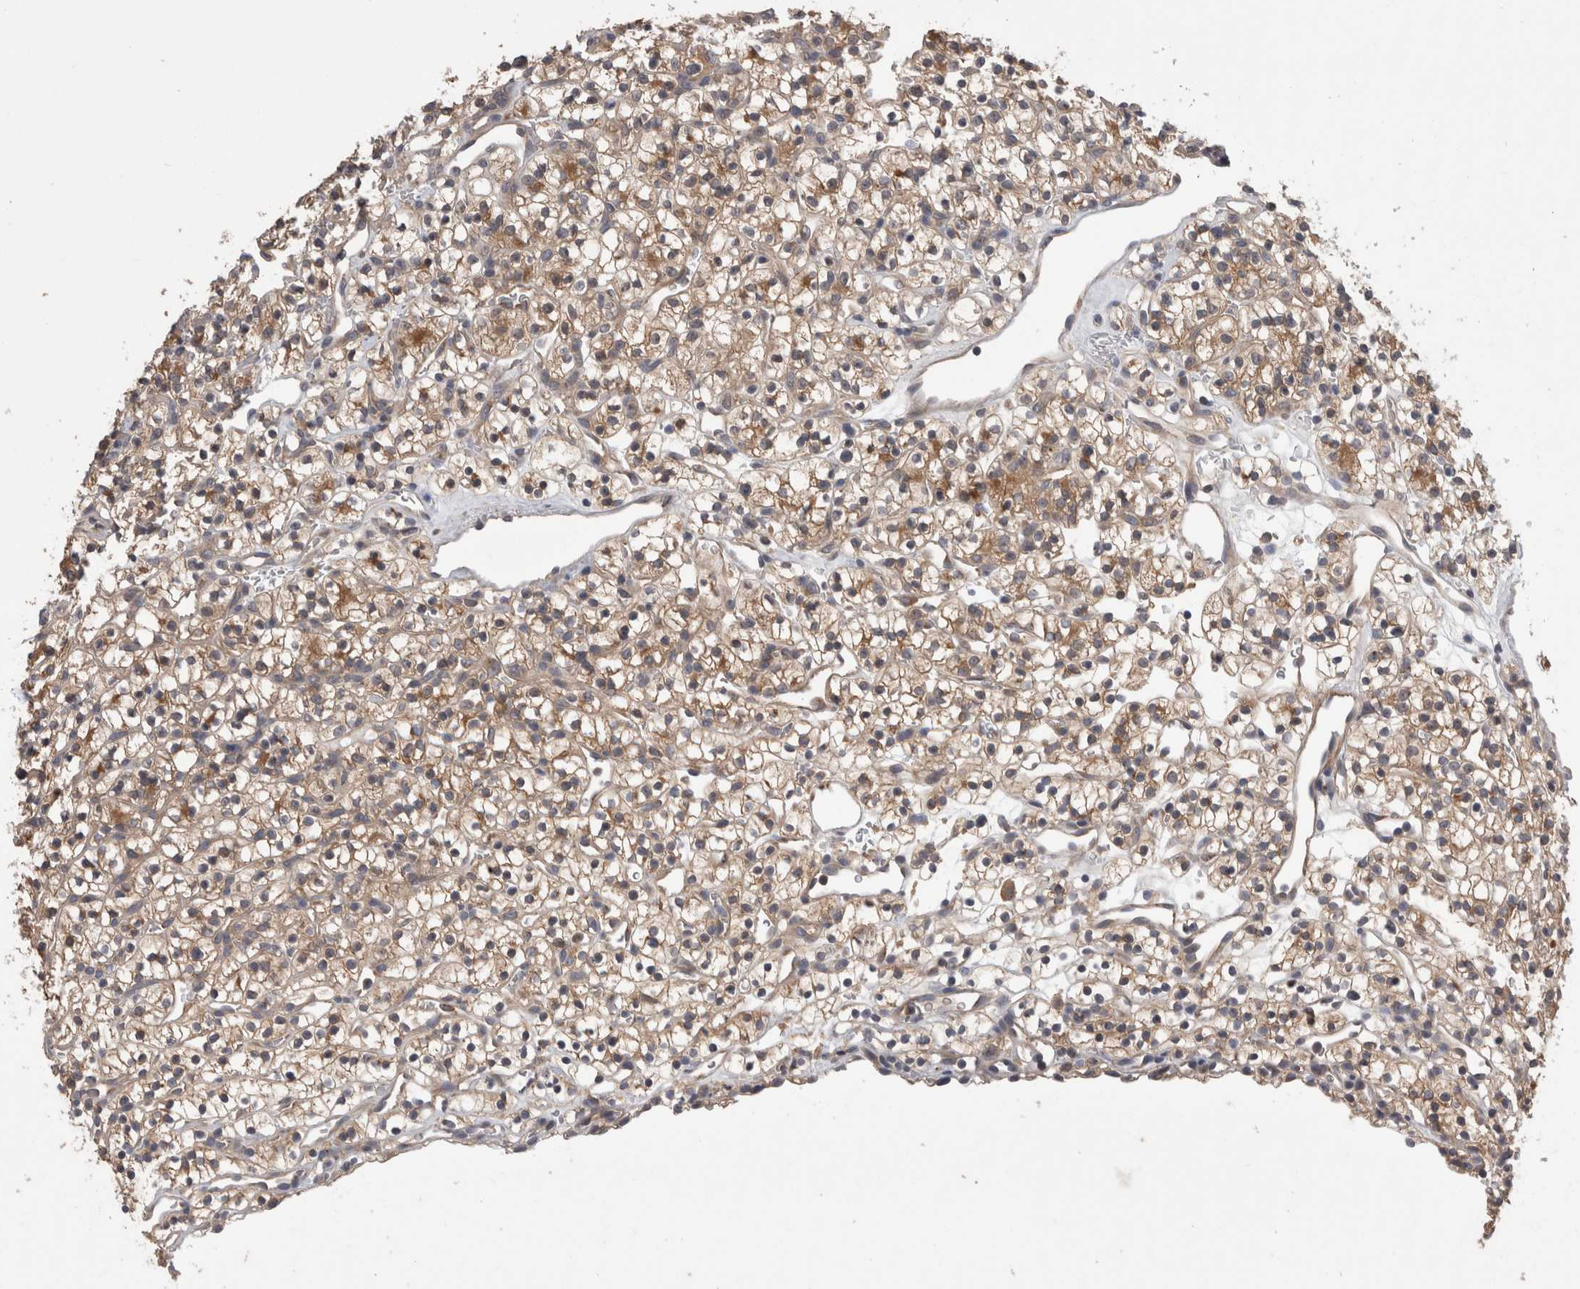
{"staining": {"intensity": "moderate", "quantity": ">75%", "location": "cytoplasmic/membranous"}, "tissue": "renal cancer", "cell_type": "Tumor cells", "image_type": "cancer", "snomed": [{"axis": "morphology", "description": "Adenocarcinoma, NOS"}, {"axis": "topography", "description": "Kidney"}], "caption": "DAB immunohistochemical staining of human adenocarcinoma (renal) displays moderate cytoplasmic/membranous protein positivity in about >75% of tumor cells.", "gene": "DCTN6", "patient": {"sex": "female", "age": 57}}